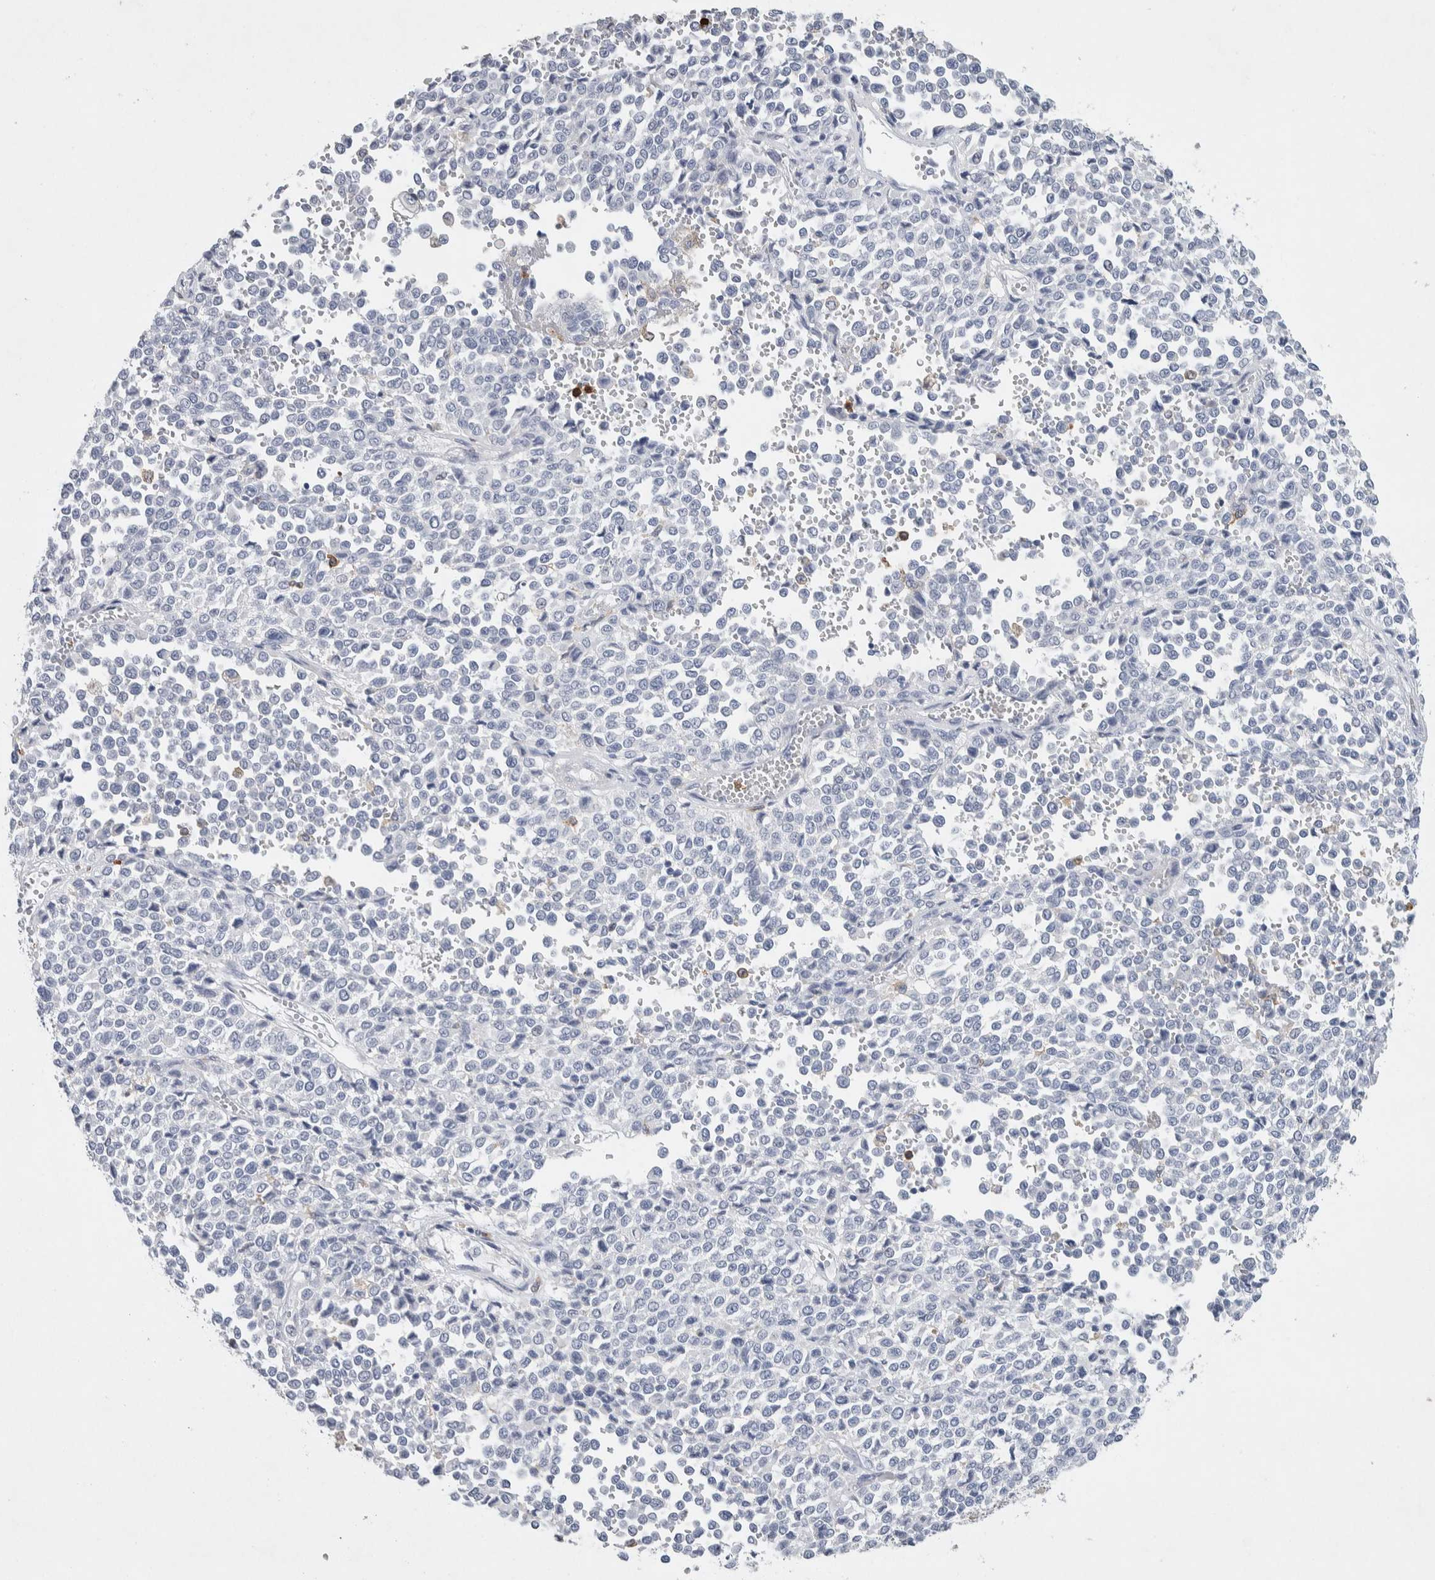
{"staining": {"intensity": "negative", "quantity": "none", "location": "none"}, "tissue": "melanoma", "cell_type": "Tumor cells", "image_type": "cancer", "snomed": [{"axis": "morphology", "description": "Malignant melanoma, Metastatic site"}, {"axis": "topography", "description": "Pancreas"}], "caption": "Micrograph shows no protein expression in tumor cells of melanoma tissue.", "gene": "NCF2", "patient": {"sex": "female", "age": 30}}